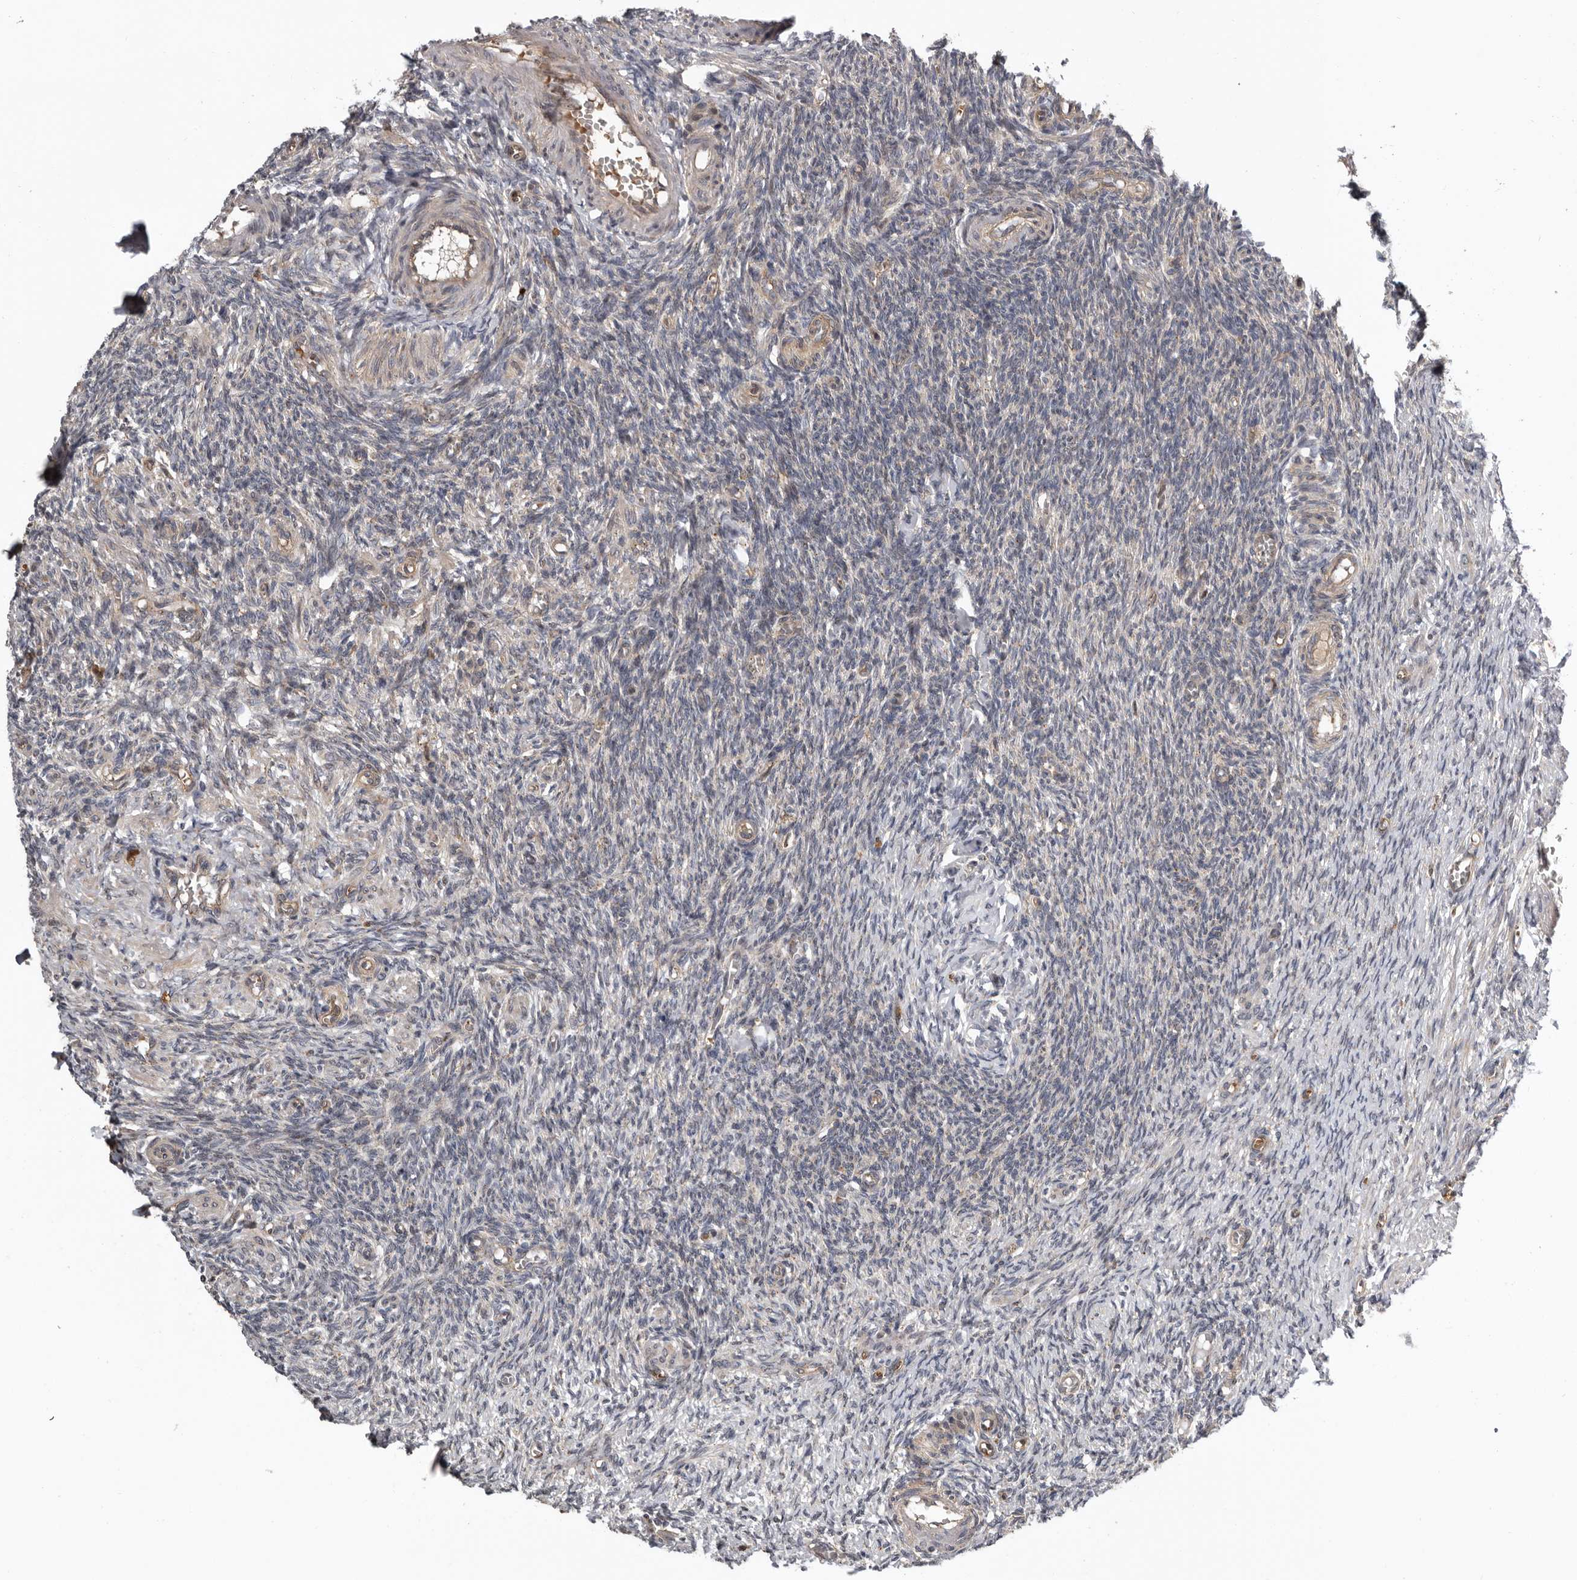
{"staining": {"intensity": "moderate", "quantity": ">75%", "location": "cytoplasmic/membranous"}, "tissue": "ovary", "cell_type": "Follicle cells", "image_type": "normal", "snomed": [{"axis": "morphology", "description": "Normal tissue, NOS"}, {"axis": "topography", "description": "Ovary"}], "caption": "DAB (3,3'-diaminobenzidine) immunohistochemical staining of unremarkable ovary shows moderate cytoplasmic/membranous protein expression in approximately >75% of follicle cells. The protein of interest is stained brown, and the nuclei are stained in blue (DAB IHC with brightfield microscopy, high magnification).", "gene": "FGFR4", "patient": {"sex": "female", "age": 27}}